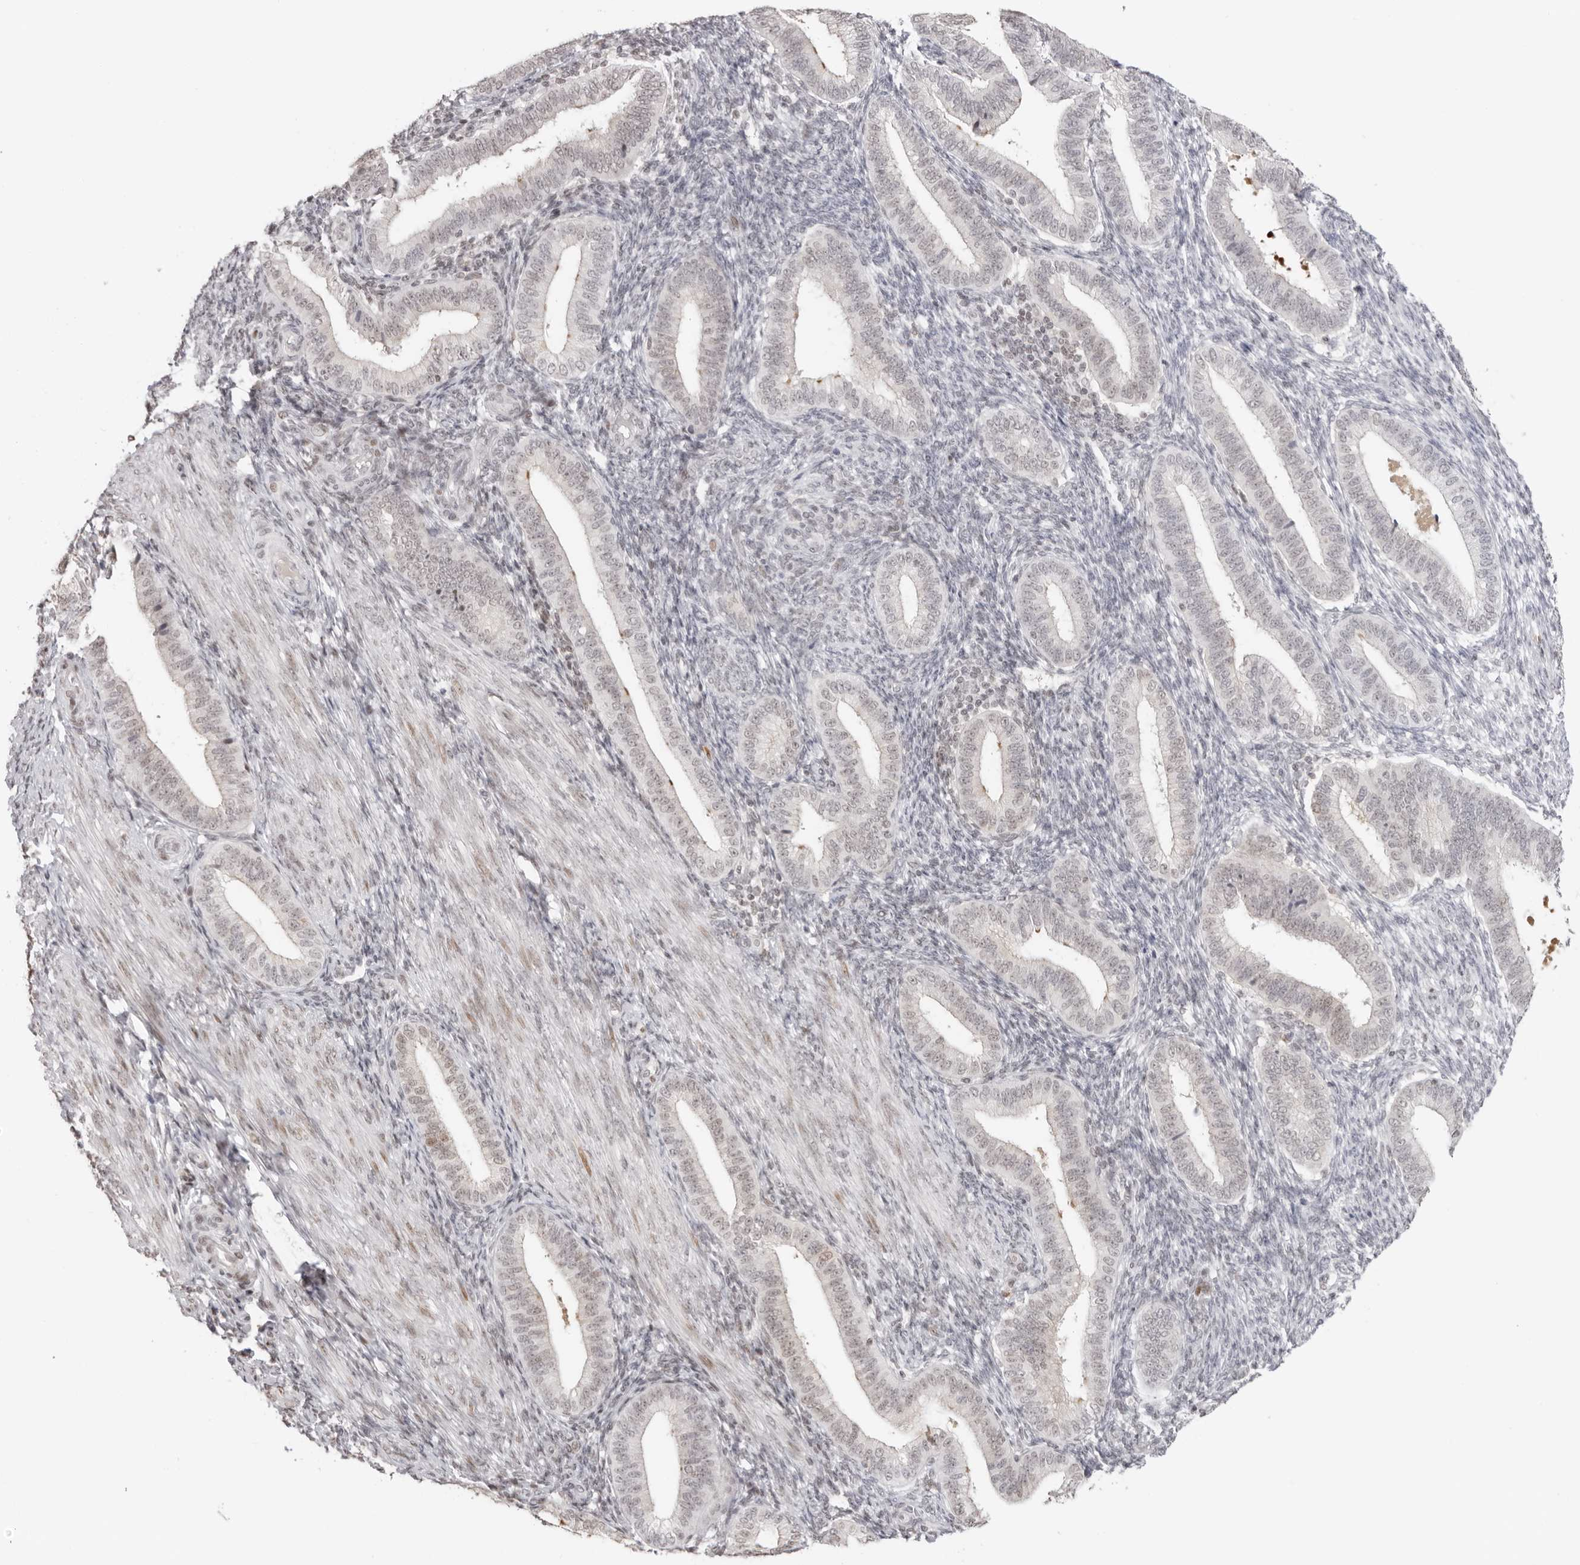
{"staining": {"intensity": "negative", "quantity": "none", "location": "none"}, "tissue": "endometrium", "cell_type": "Cells in endometrial stroma", "image_type": "normal", "snomed": [{"axis": "morphology", "description": "Normal tissue, NOS"}, {"axis": "topography", "description": "Endometrium"}], "caption": "There is no significant expression in cells in endometrial stroma of endometrium. (DAB immunohistochemistry (IHC), high magnification).", "gene": "RNF146", "patient": {"sex": "female", "age": 39}}